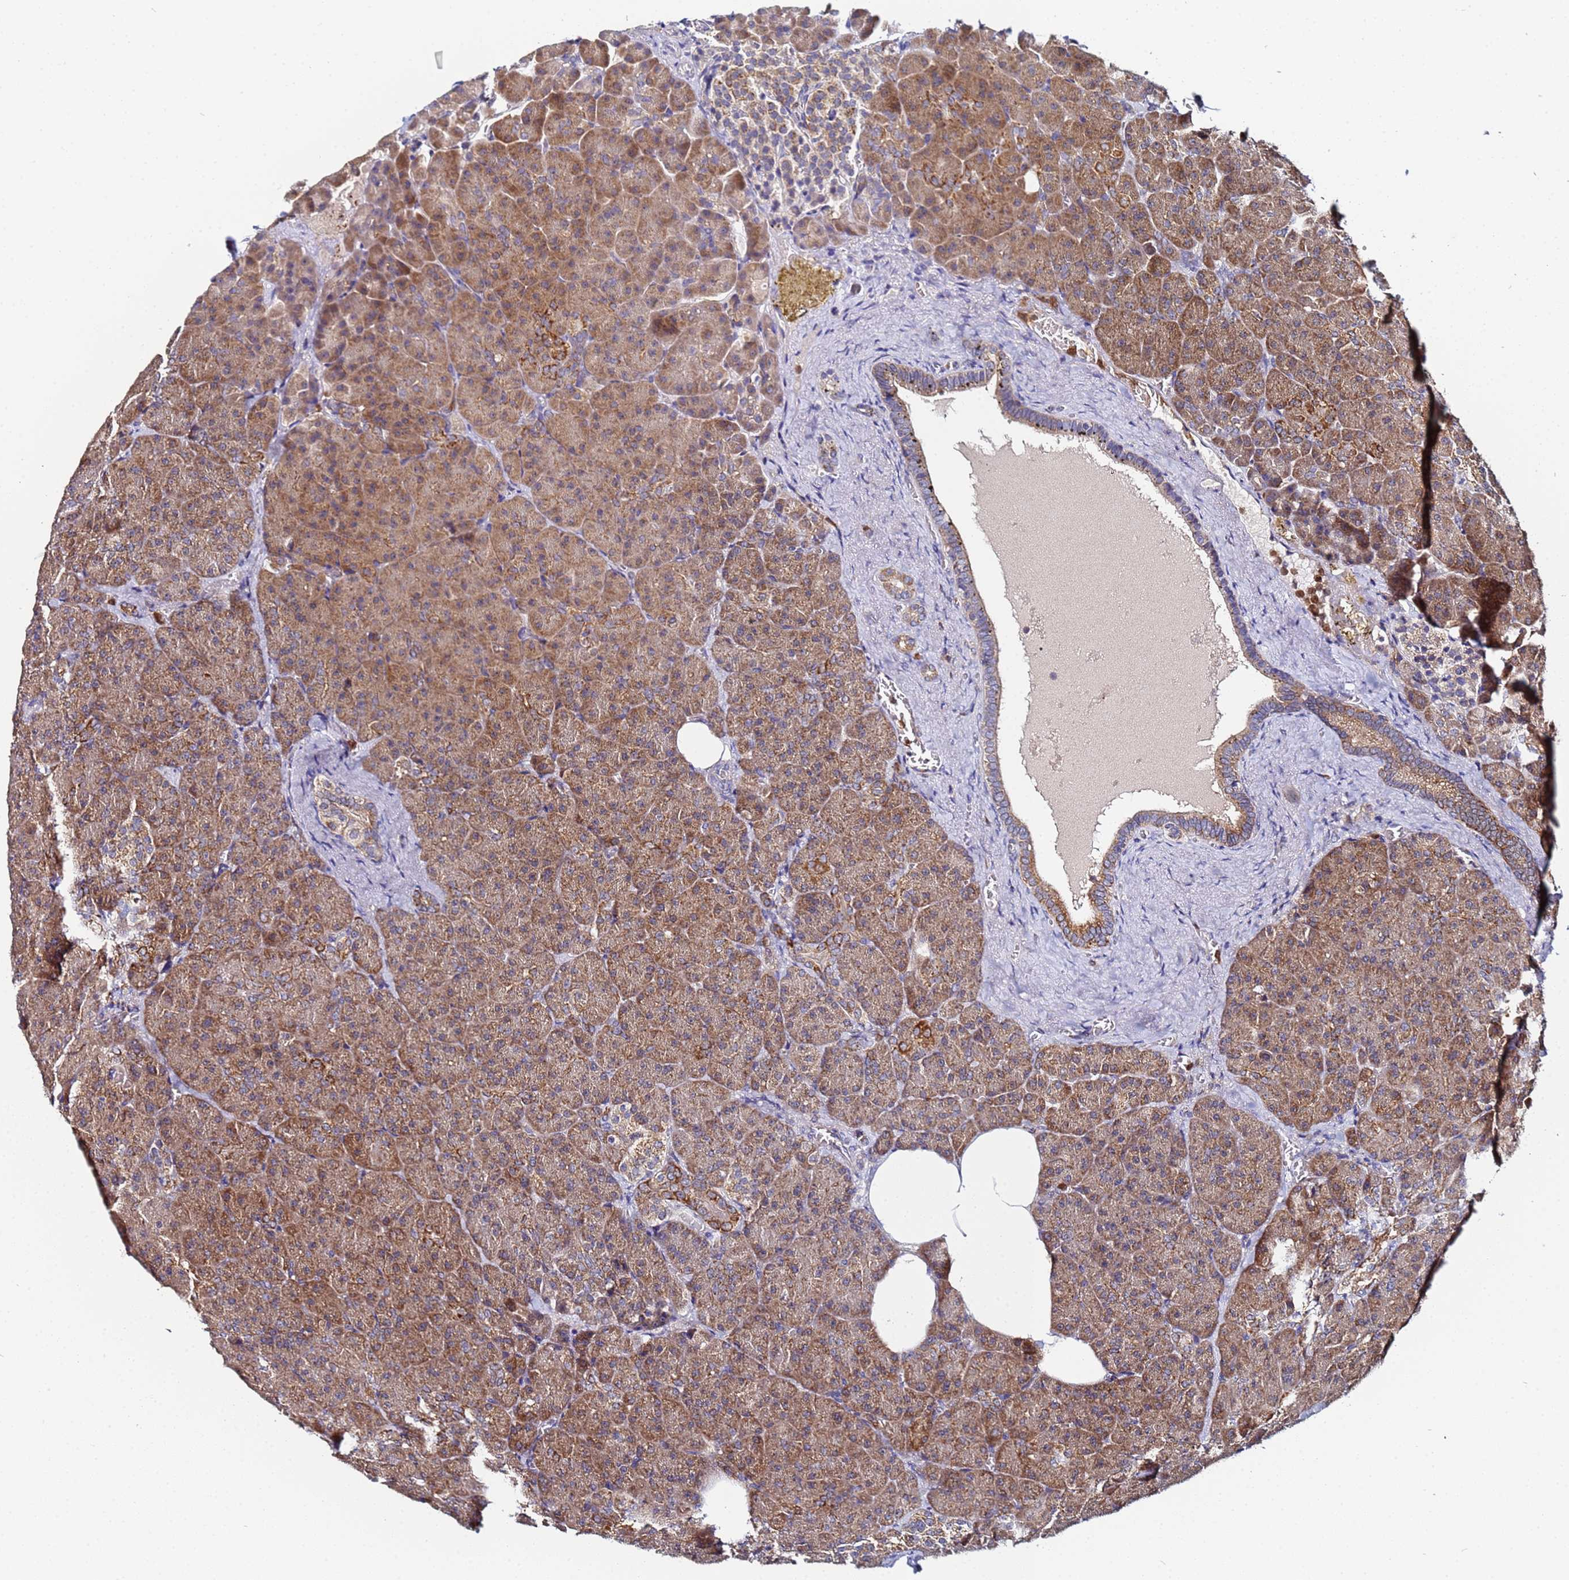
{"staining": {"intensity": "moderate", "quantity": ">75%", "location": "cytoplasmic/membranous"}, "tissue": "pancreas", "cell_type": "Exocrine glandular cells", "image_type": "normal", "snomed": [{"axis": "morphology", "description": "Normal tissue, NOS"}, {"axis": "topography", "description": "Pancreas"}], "caption": "Moderate cytoplasmic/membranous positivity for a protein is seen in approximately >75% of exocrine glandular cells of normal pancreas using immunohistochemistry (IHC).", "gene": "CCDC127", "patient": {"sex": "female", "age": 74}}